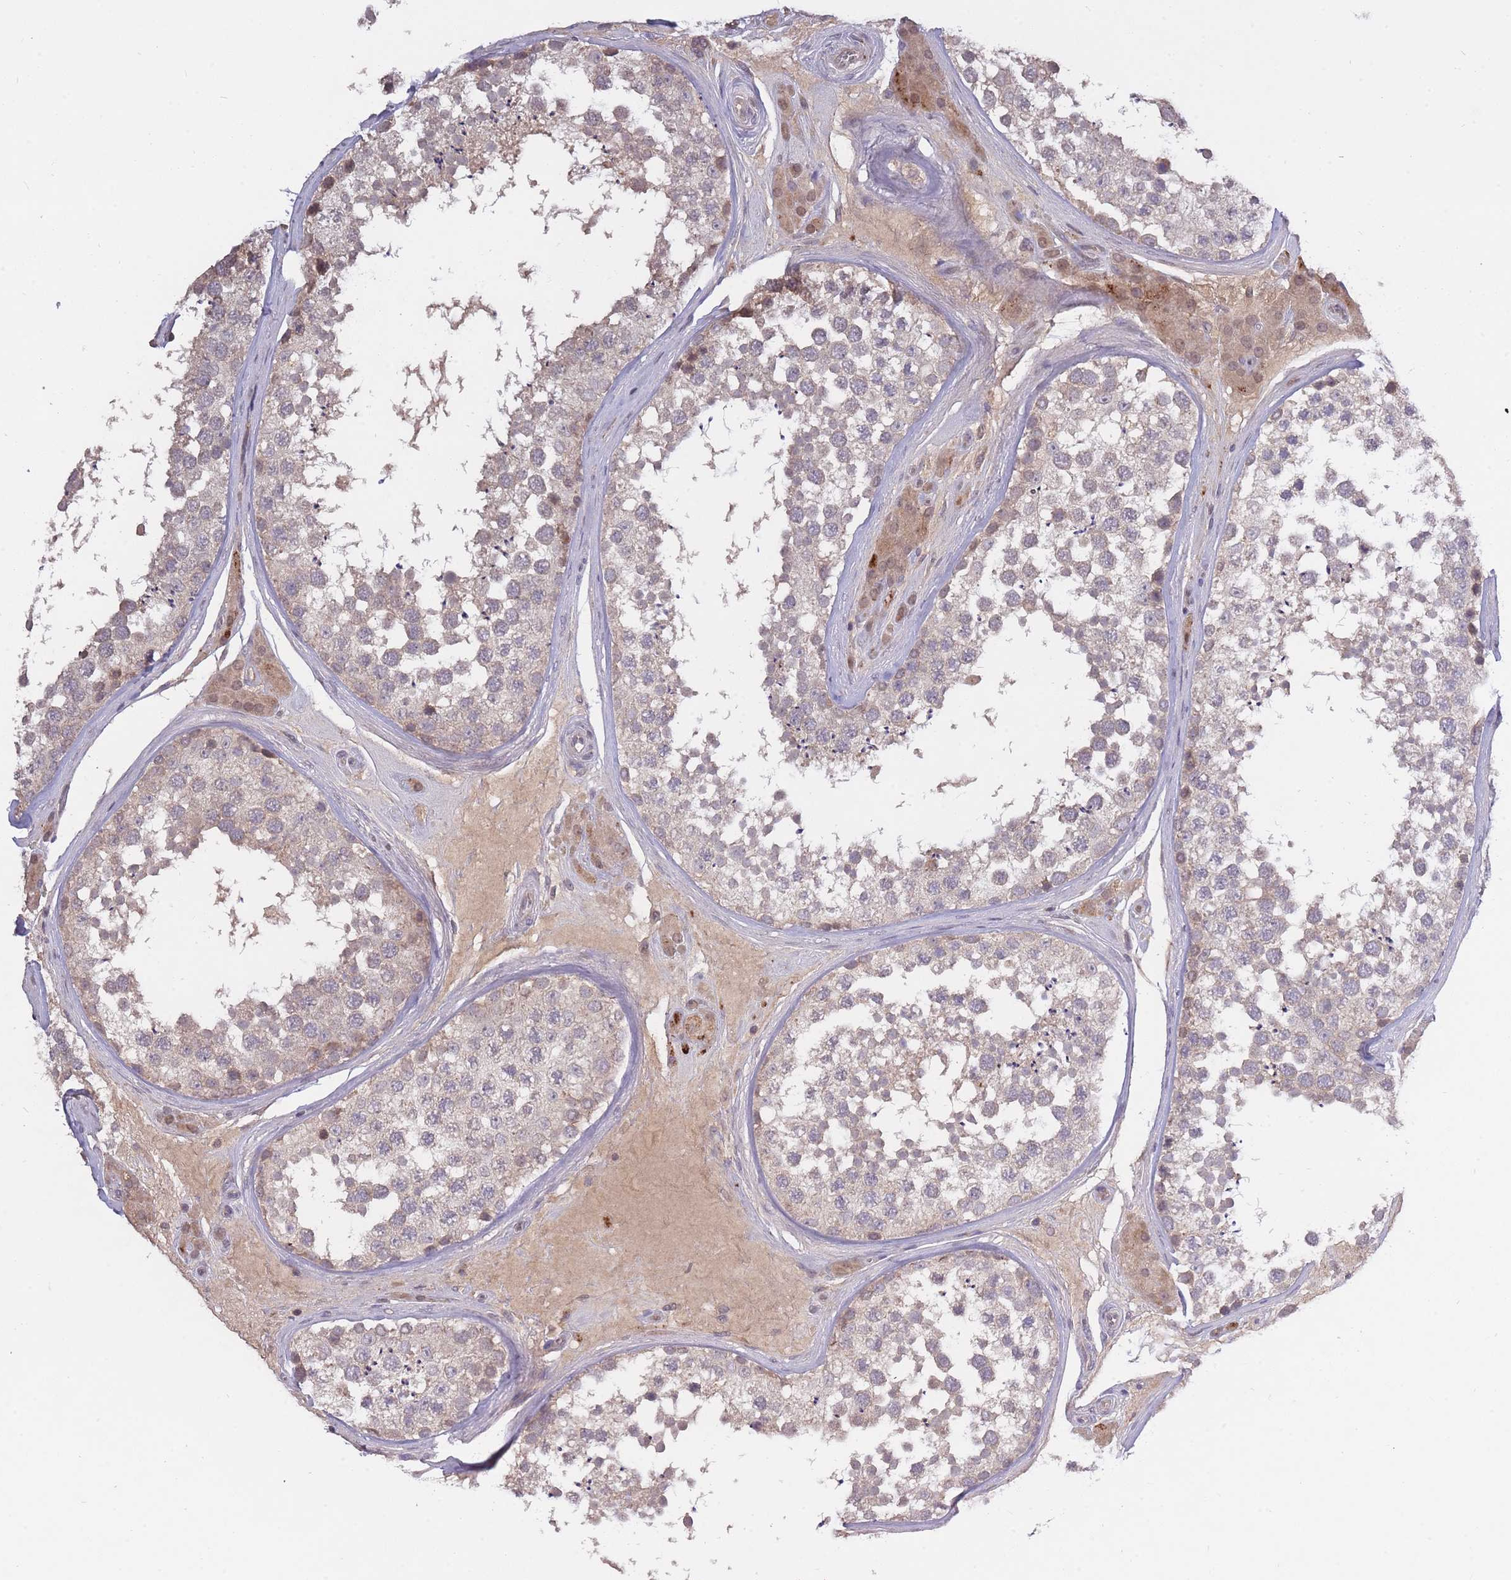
{"staining": {"intensity": "weak", "quantity": "<25%", "location": "cytoplasmic/membranous"}, "tissue": "testis", "cell_type": "Cells in seminiferous ducts", "image_type": "normal", "snomed": [{"axis": "morphology", "description": "Normal tissue, NOS"}, {"axis": "topography", "description": "Testis"}], "caption": "This is a photomicrograph of immunohistochemistry (IHC) staining of benign testis, which shows no expression in cells in seminiferous ducts.", "gene": "ADCYAP1R1", "patient": {"sex": "male", "age": 46}}